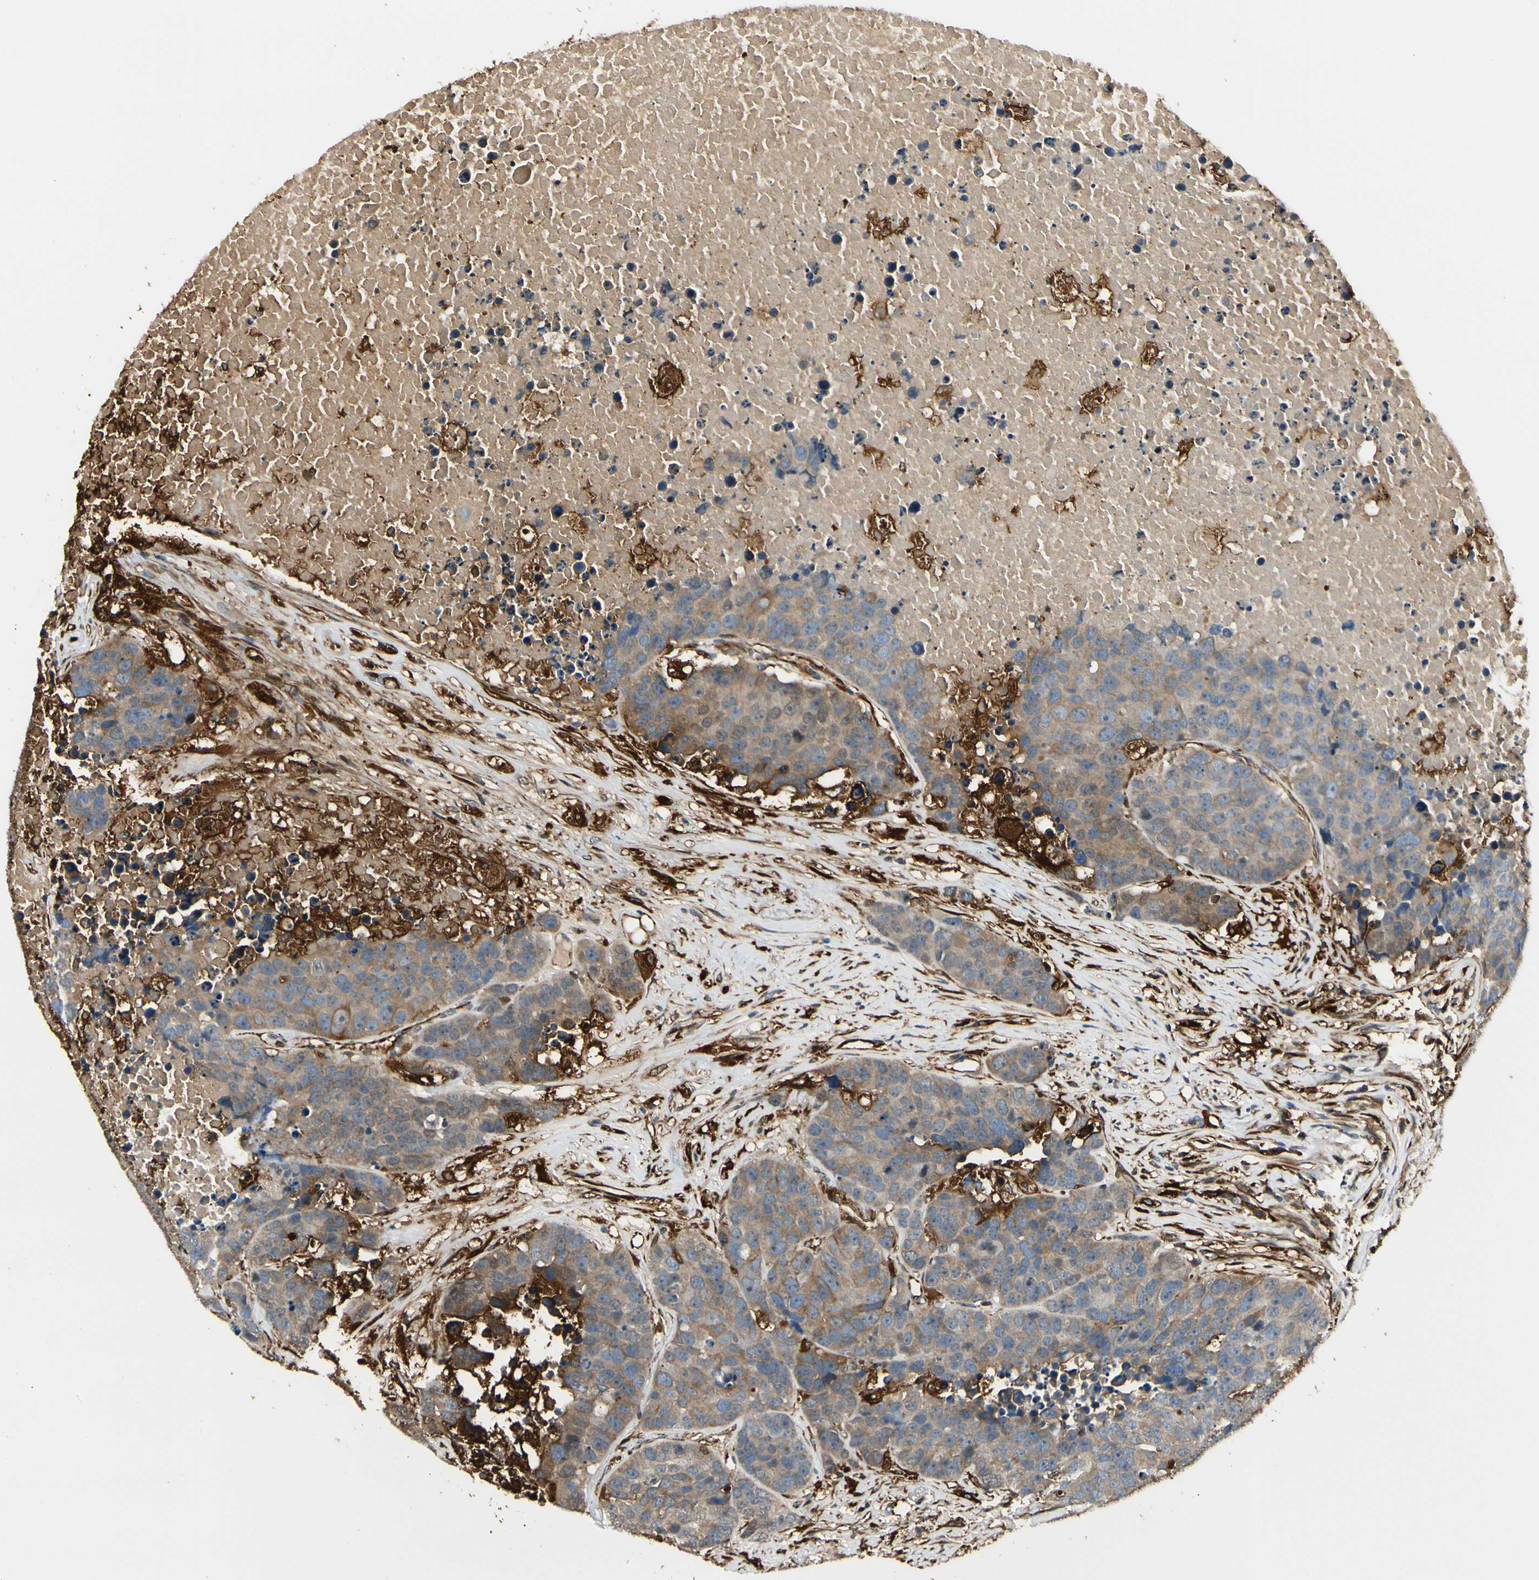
{"staining": {"intensity": "moderate", "quantity": ">75%", "location": "cytoplasmic/membranous"}, "tissue": "carcinoid", "cell_type": "Tumor cells", "image_type": "cancer", "snomed": [{"axis": "morphology", "description": "Carcinoid, malignant, NOS"}, {"axis": "topography", "description": "Lung"}], "caption": "Immunohistochemistry micrograph of neoplastic tissue: human carcinoid (malignant) stained using immunohistochemistry (IHC) demonstrates medium levels of moderate protein expression localized specifically in the cytoplasmic/membranous of tumor cells, appearing as a cytoplasmic/membranous brown color.", "gene": "FTH1", "patient": {"sex": "male", "age": 60}}